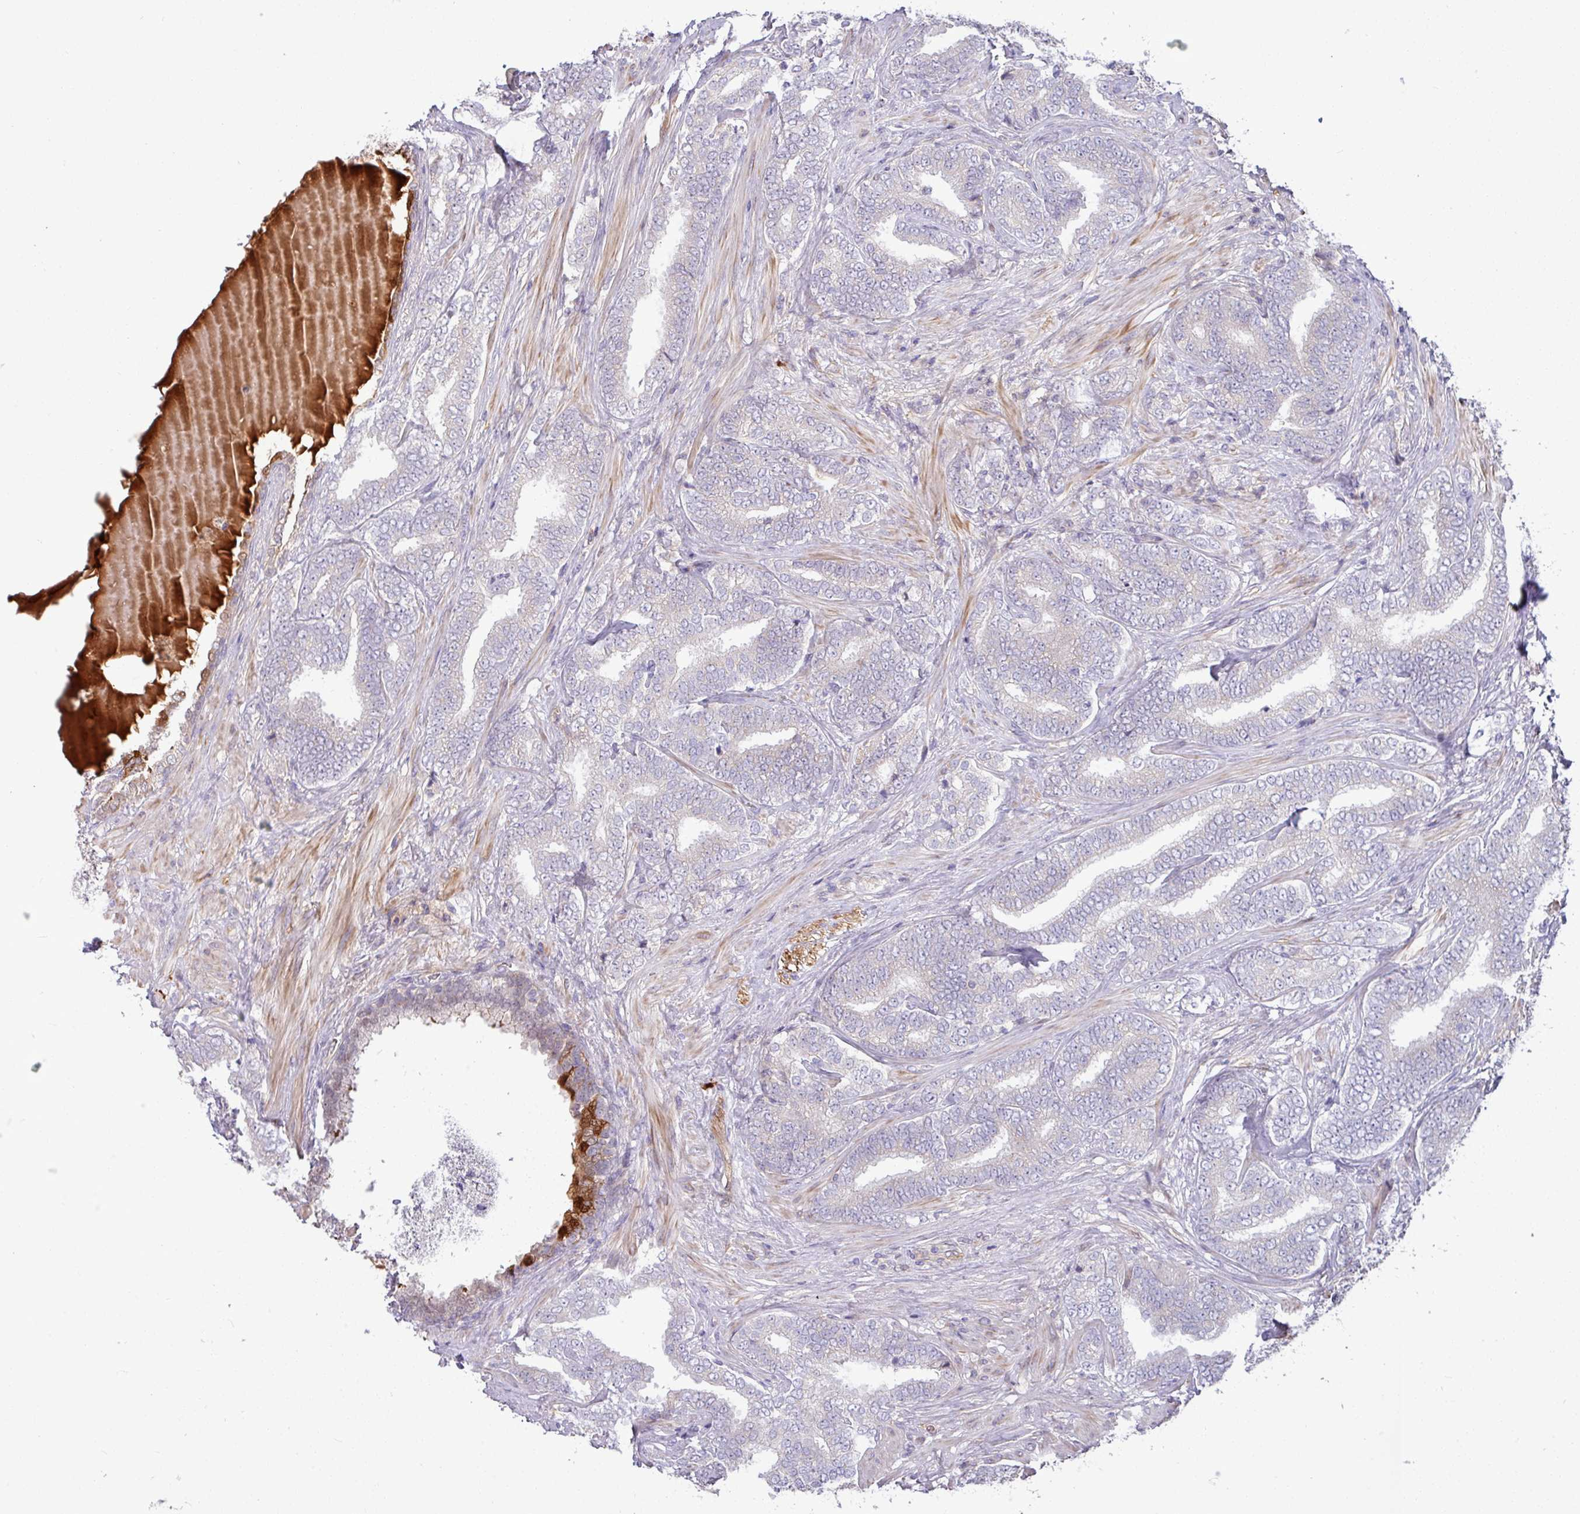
{"staining": {"intensity": "negative", "quantity": "none", "location": "none"}, "tissue": "prostate cancer", "cell_type": "Tumor cells", "image_type": "cancer", "snomed": [{"axis": "morphology", "description": "Adenocarcinoma, High grade"}, {"axis": "topography", "description": "Prostate"}], "caption": "This is a photomicrograph of immunohistochemistry (IHC) staining of prostate cancer (high-grade adenocarcinoma), which shows no positivity in tumor cells.", "gene": "B4GALNT4", "patient": {"sex": "male", "age": 72}}